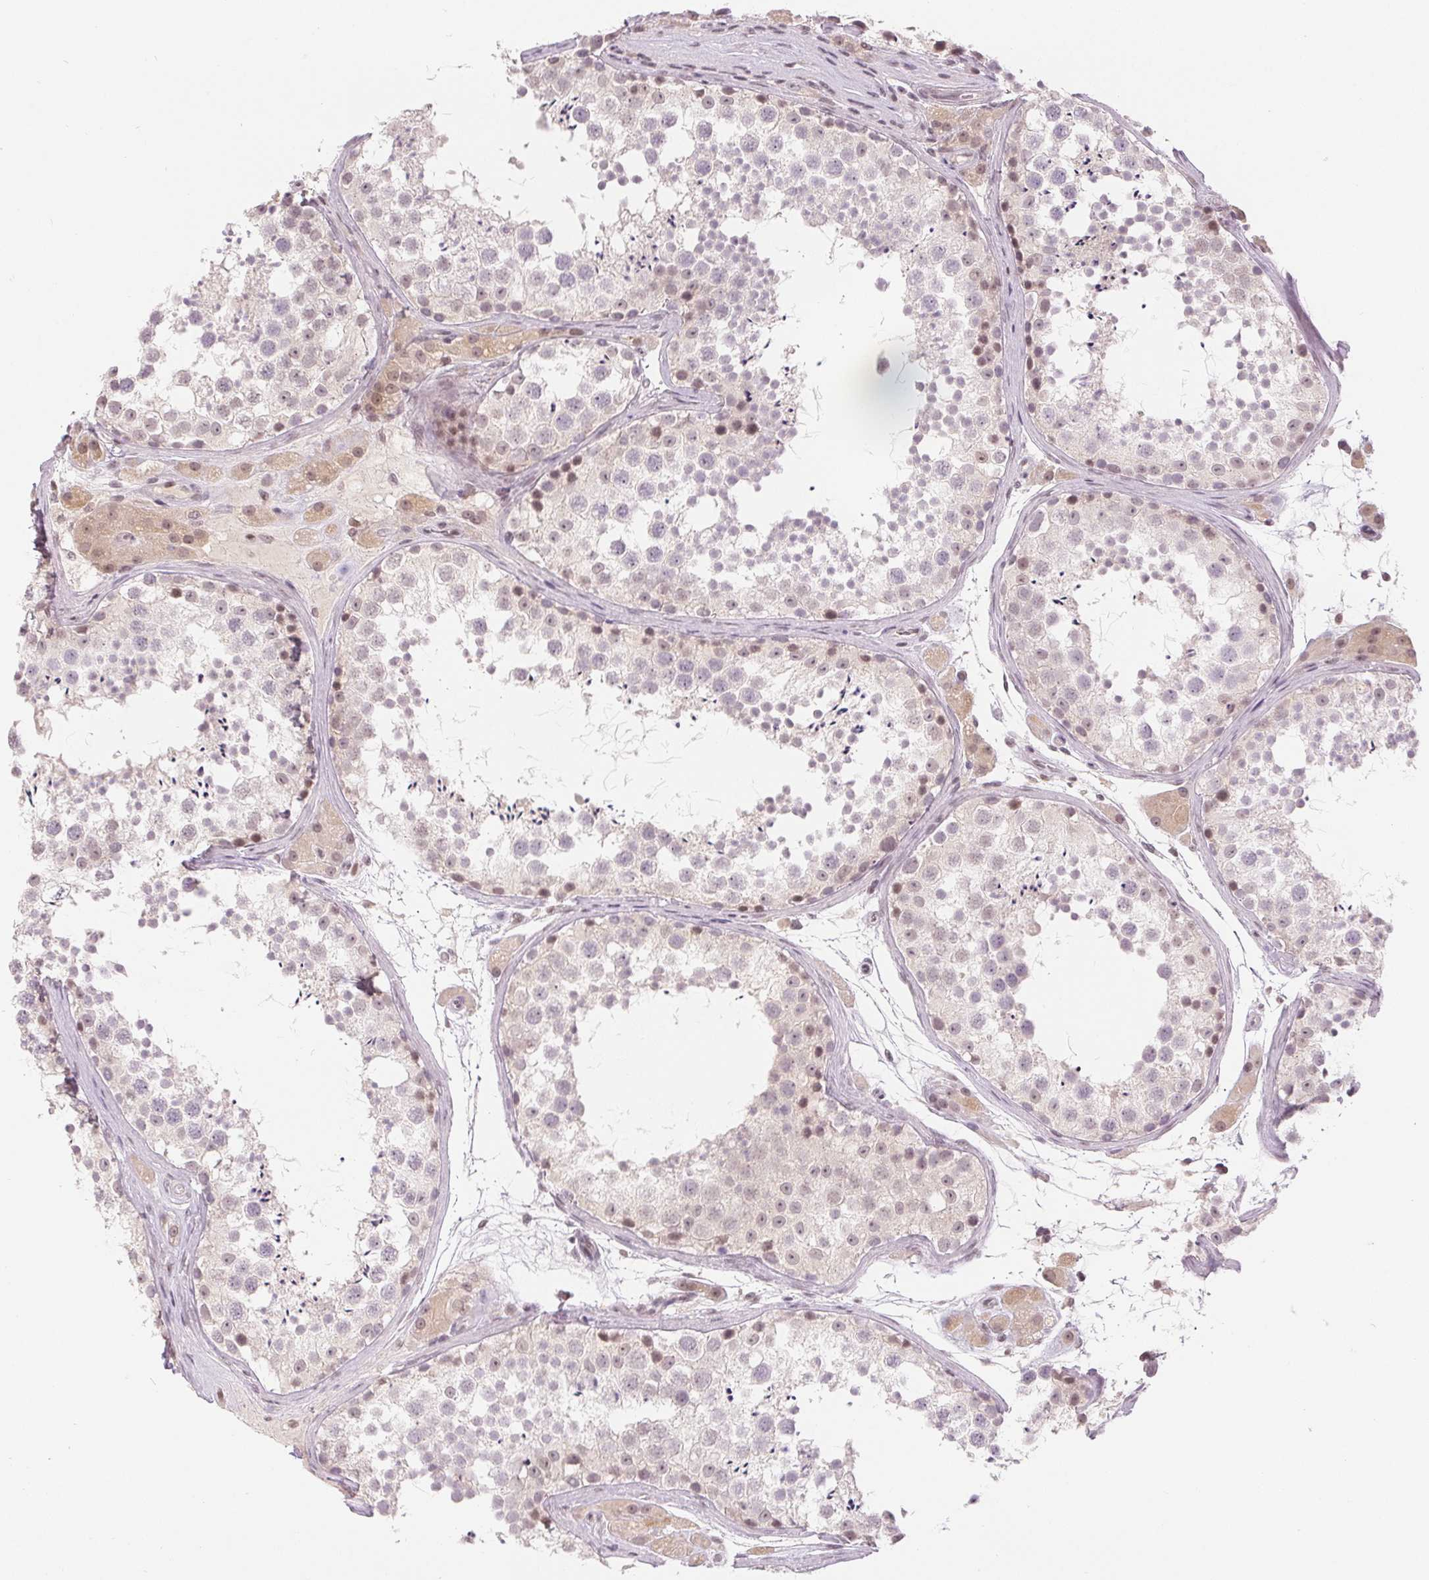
{"staining": {"intensity": "weak", "quantity": "<25%", "location": "nuclear"}, "tissue": "testis", "cell_type": "Cells in seminiferous ducts", "image_type": "normal", "snomed": [{"axis": "morphology", "description": "Normal tissue, NOS"}, {"axis": "topography", "description": "Testis"}], "caption": "A histopathology image of testis stained for a protein exhibits no brown staining in cells in seminiferous ducts. (Immunohistochemistry, brightfield microscopy, high magnification).", "gene": "DEK", "patient": {"sex": "male", "age": 41}}